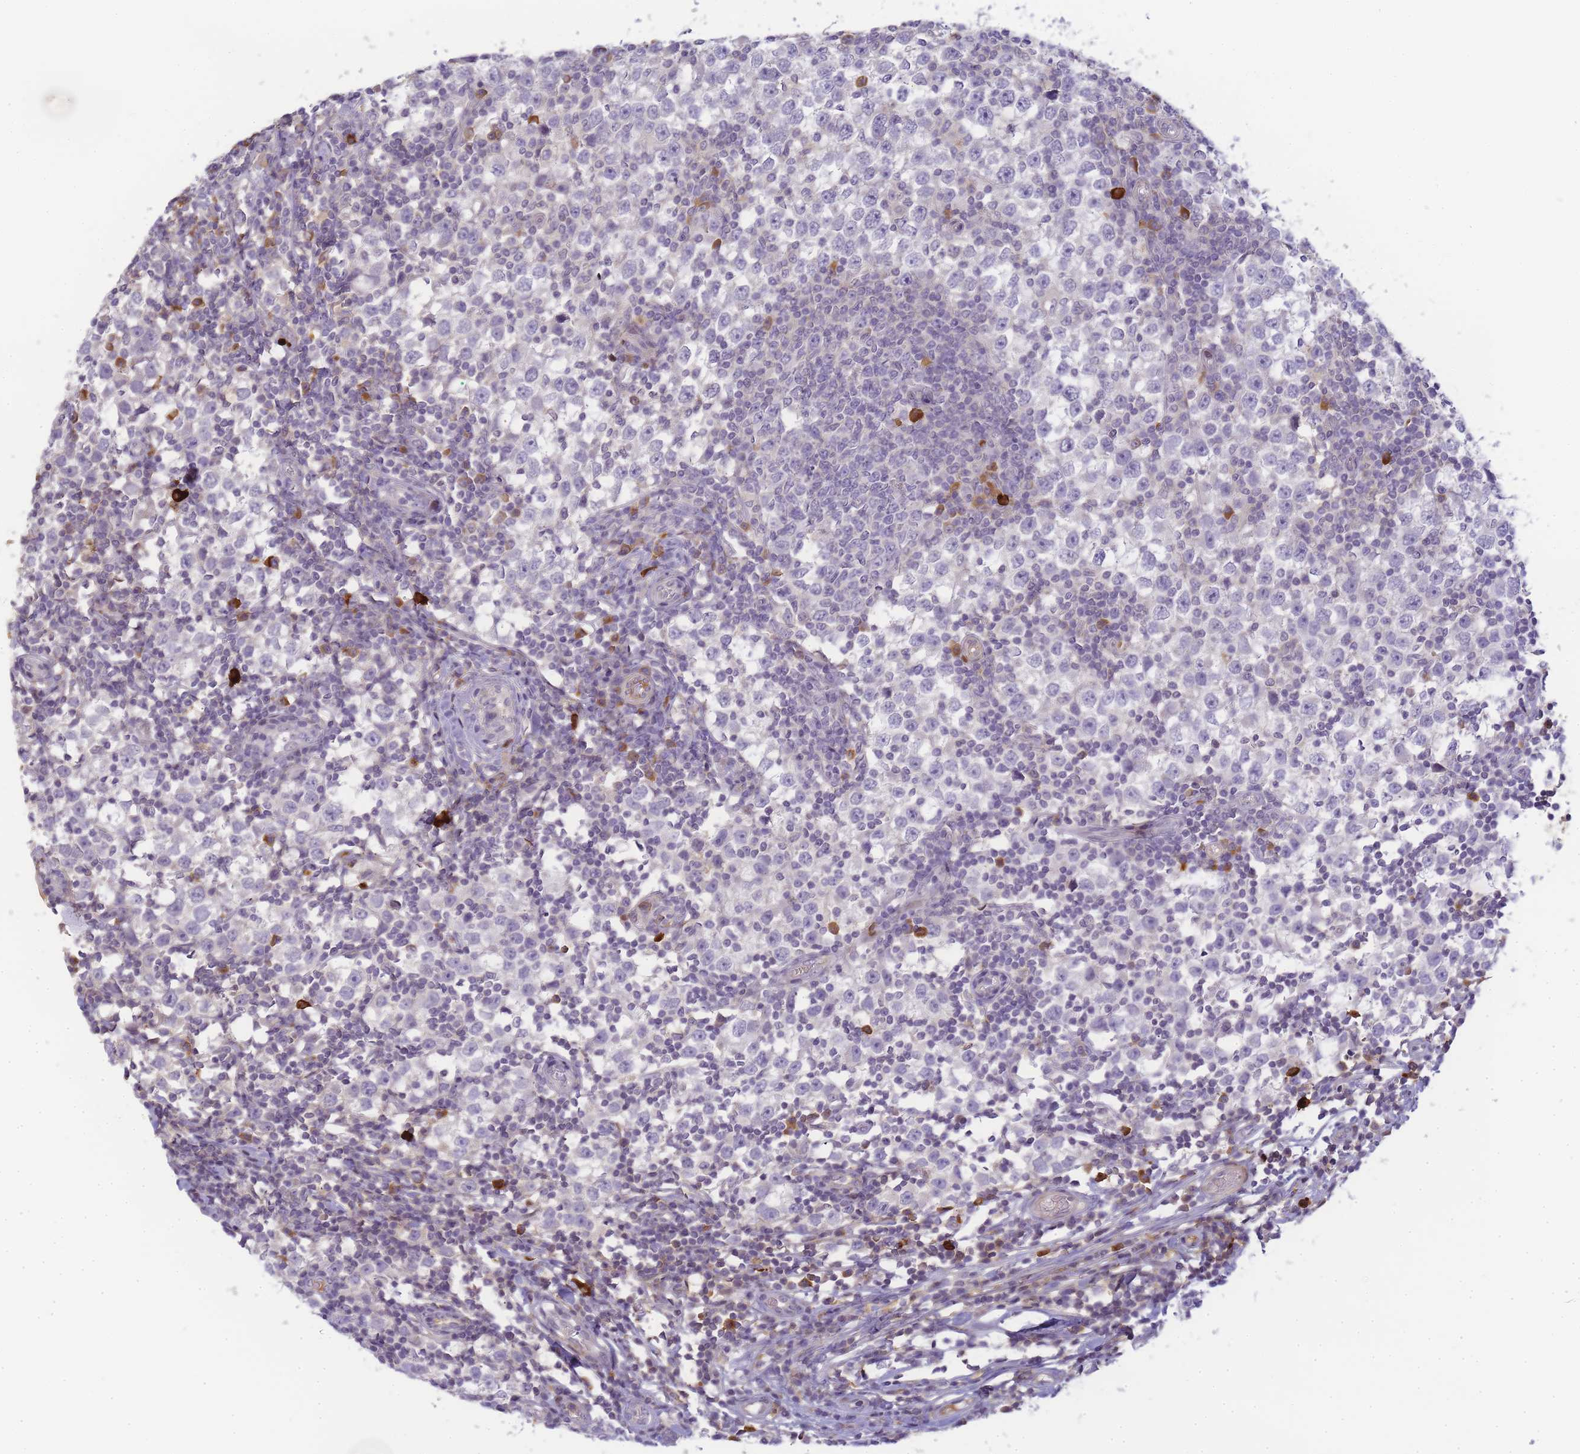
{"staining": {"intensity": "negative", "quantity": "none", "location": "none"}, "tissue": "testis cancer", "cell_type": "Tumor cells", "image_type": "cancer", "snomed": [{"axis": "morphology", "description": "Seminoma, NOS"}, {"axis": "topography", "description": "Testis"}], "caption": "Seminoma (testis) was stained to show a protein in brown. There is no significant expression in tumor cells. (DAB (3,3'-diaminobenzidine) immunohistochemistry (IHC) with hematoxylin counter stain).", "gene": "RRAD", "patient": {"sex": "male", "age": 65}}